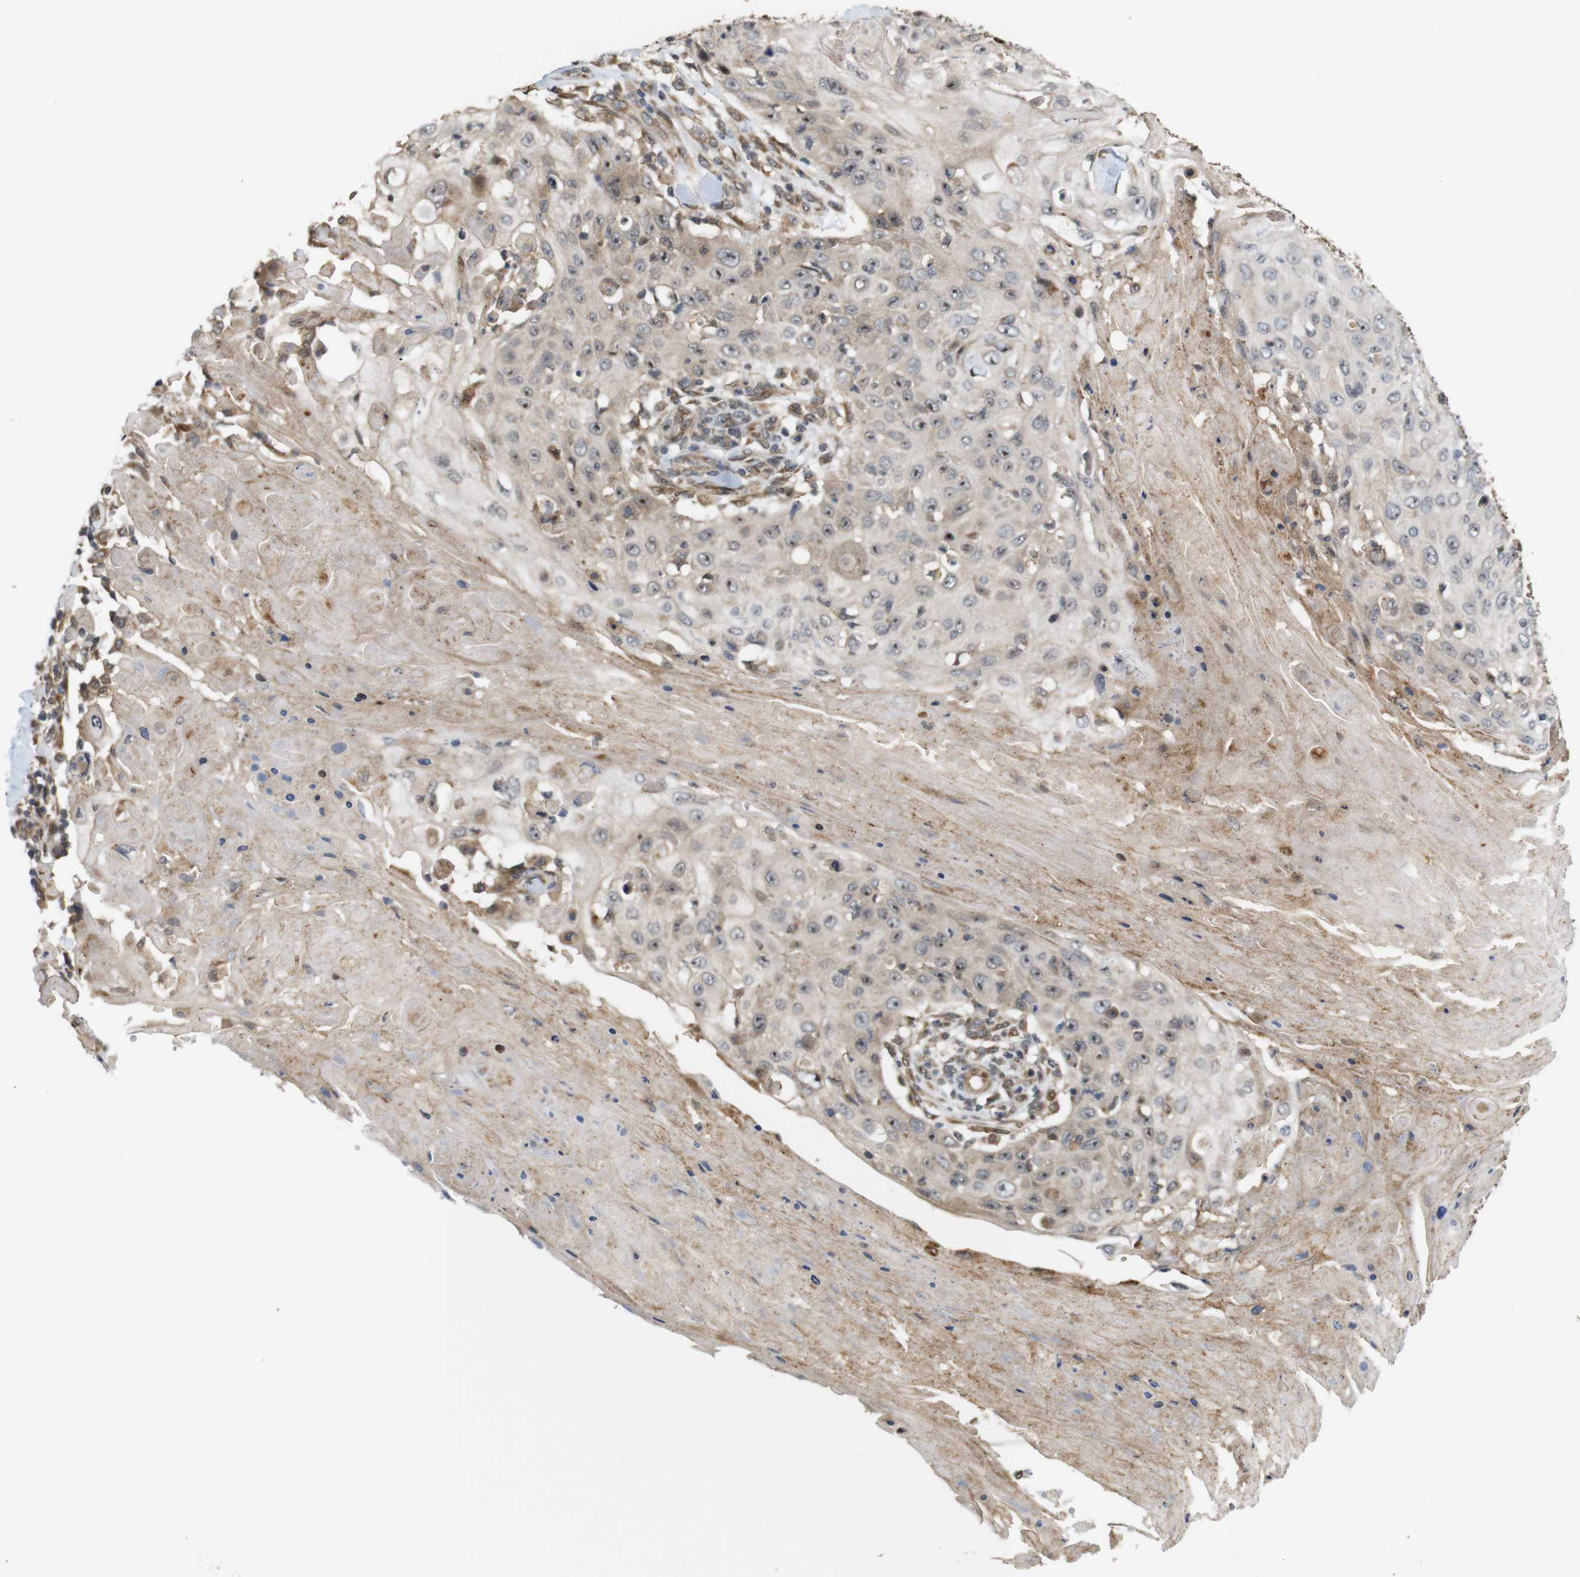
{"staining": {"intensity": "weak", "quantity": "25%-75%", "location": "cytoplasmic/membranous,nuclear"}, "tissue": "skin cancer", "cell_type": "Tumor cells", "image_type": "cancer", "snomed": [{"axis": "morphology", "description": "Squamous cell carcinoma, NOS"}, {"axis": "topography", "description": "Skin"}], "caption": "Squamous cell carcinoma (skin) was stained to show a protein in brown. There is low levels of weak cytoplasmic/membranous and nuclear positivity in about 25%-75% of tumor cells. (DAB (3,3'-diaminobenzidine) = brown stain, brightfield microscopy at high magnification).", "gene": "EFCAB14", "patient": {"sex": "male", "age": 86}}